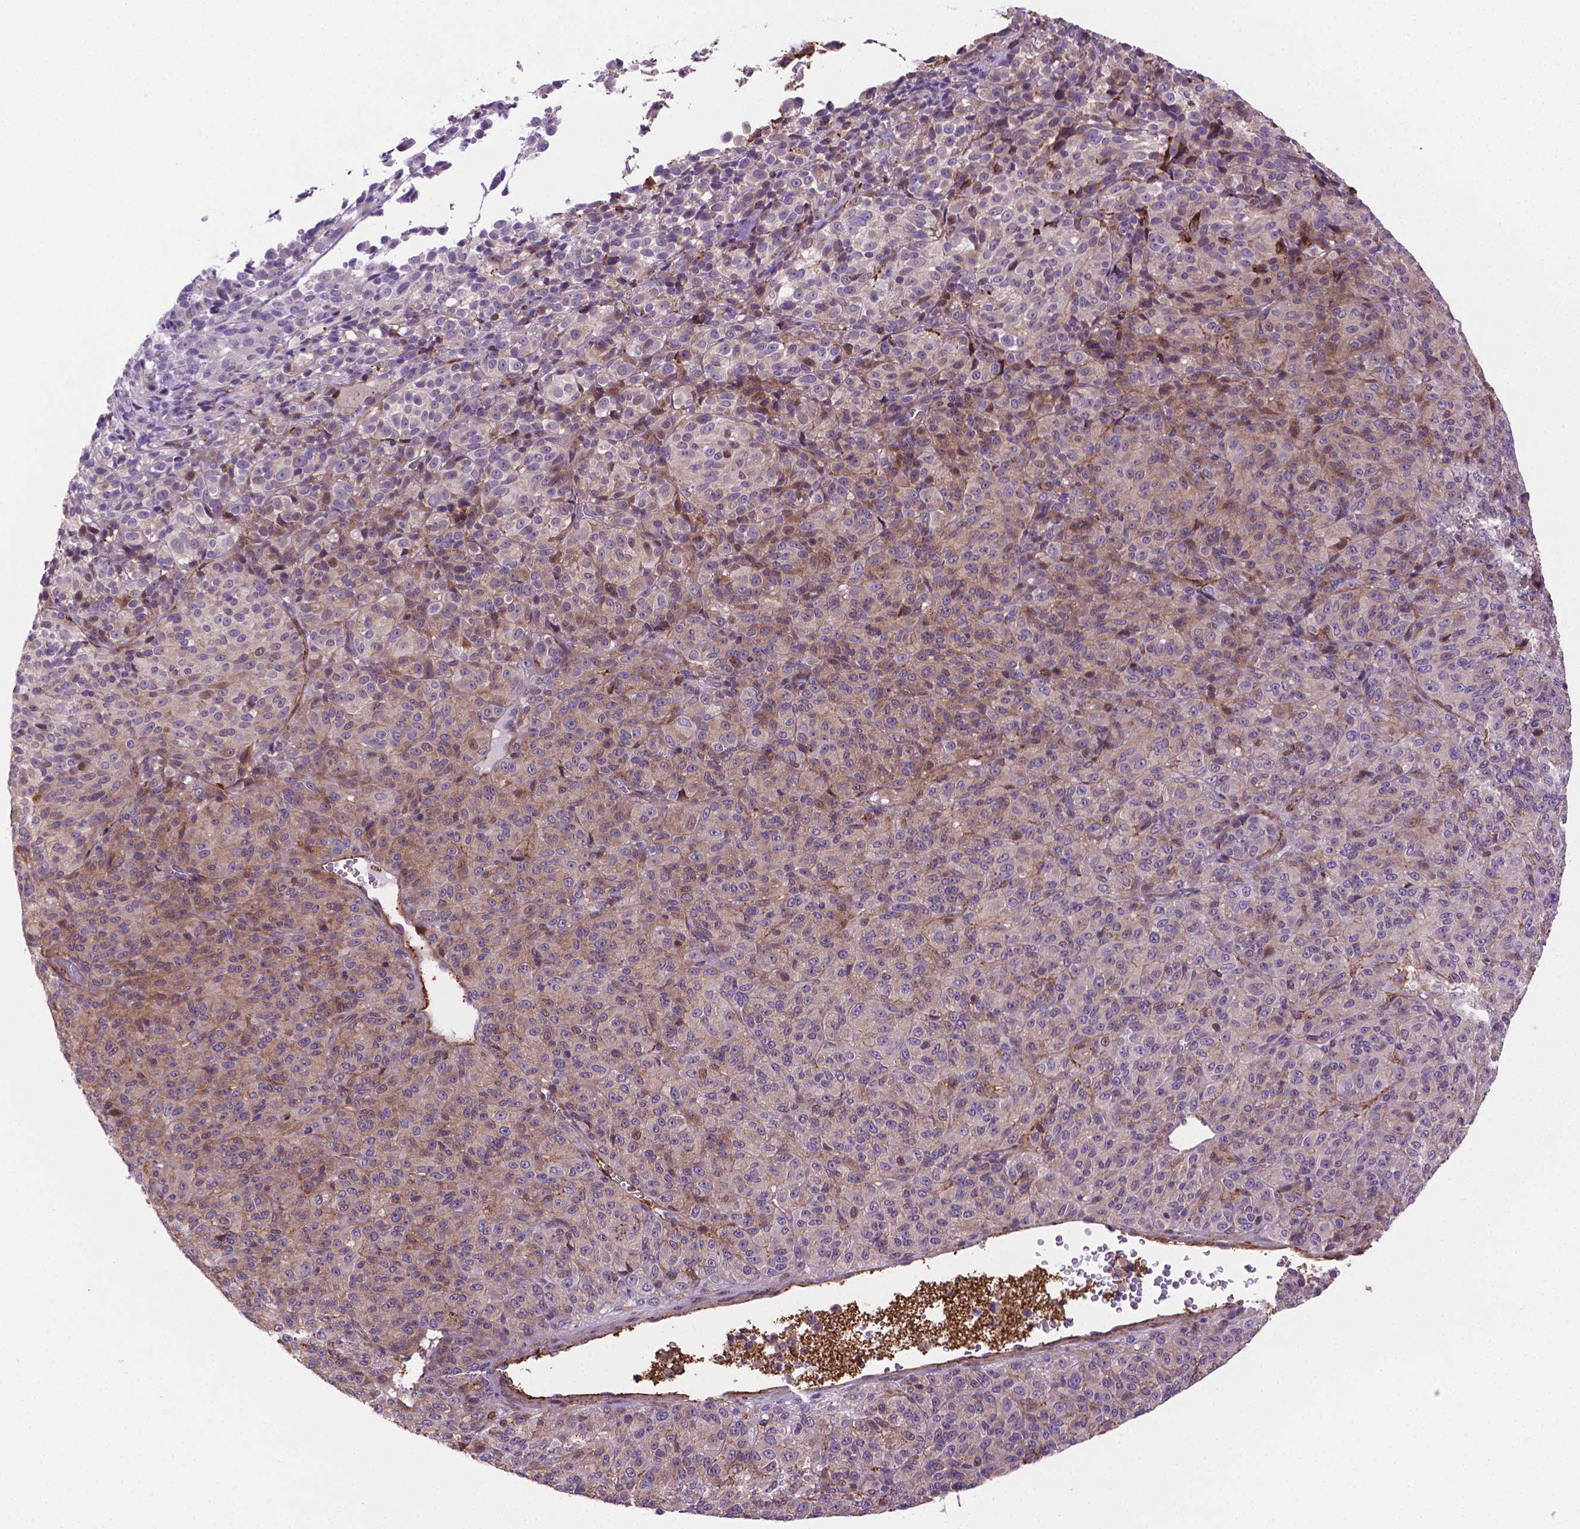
{"staining": {"intensity": "negative", "quantity": "none", "location": "none"}, "tissue": "melanoma", "cell_type": "Tumor cells", "image_type": "cancer", "snomed": [{"axis": "morphology", "description": "Malignant melanoma, Metastatic site"}, {"axis": "topography", "description": "Brain"}], "caption": "Immunohistochemistry of human melanoma demonstrates no positivity in tumor cells.", "gene": "ACAD10", "patient": {"sex": "female", "age": 56}}